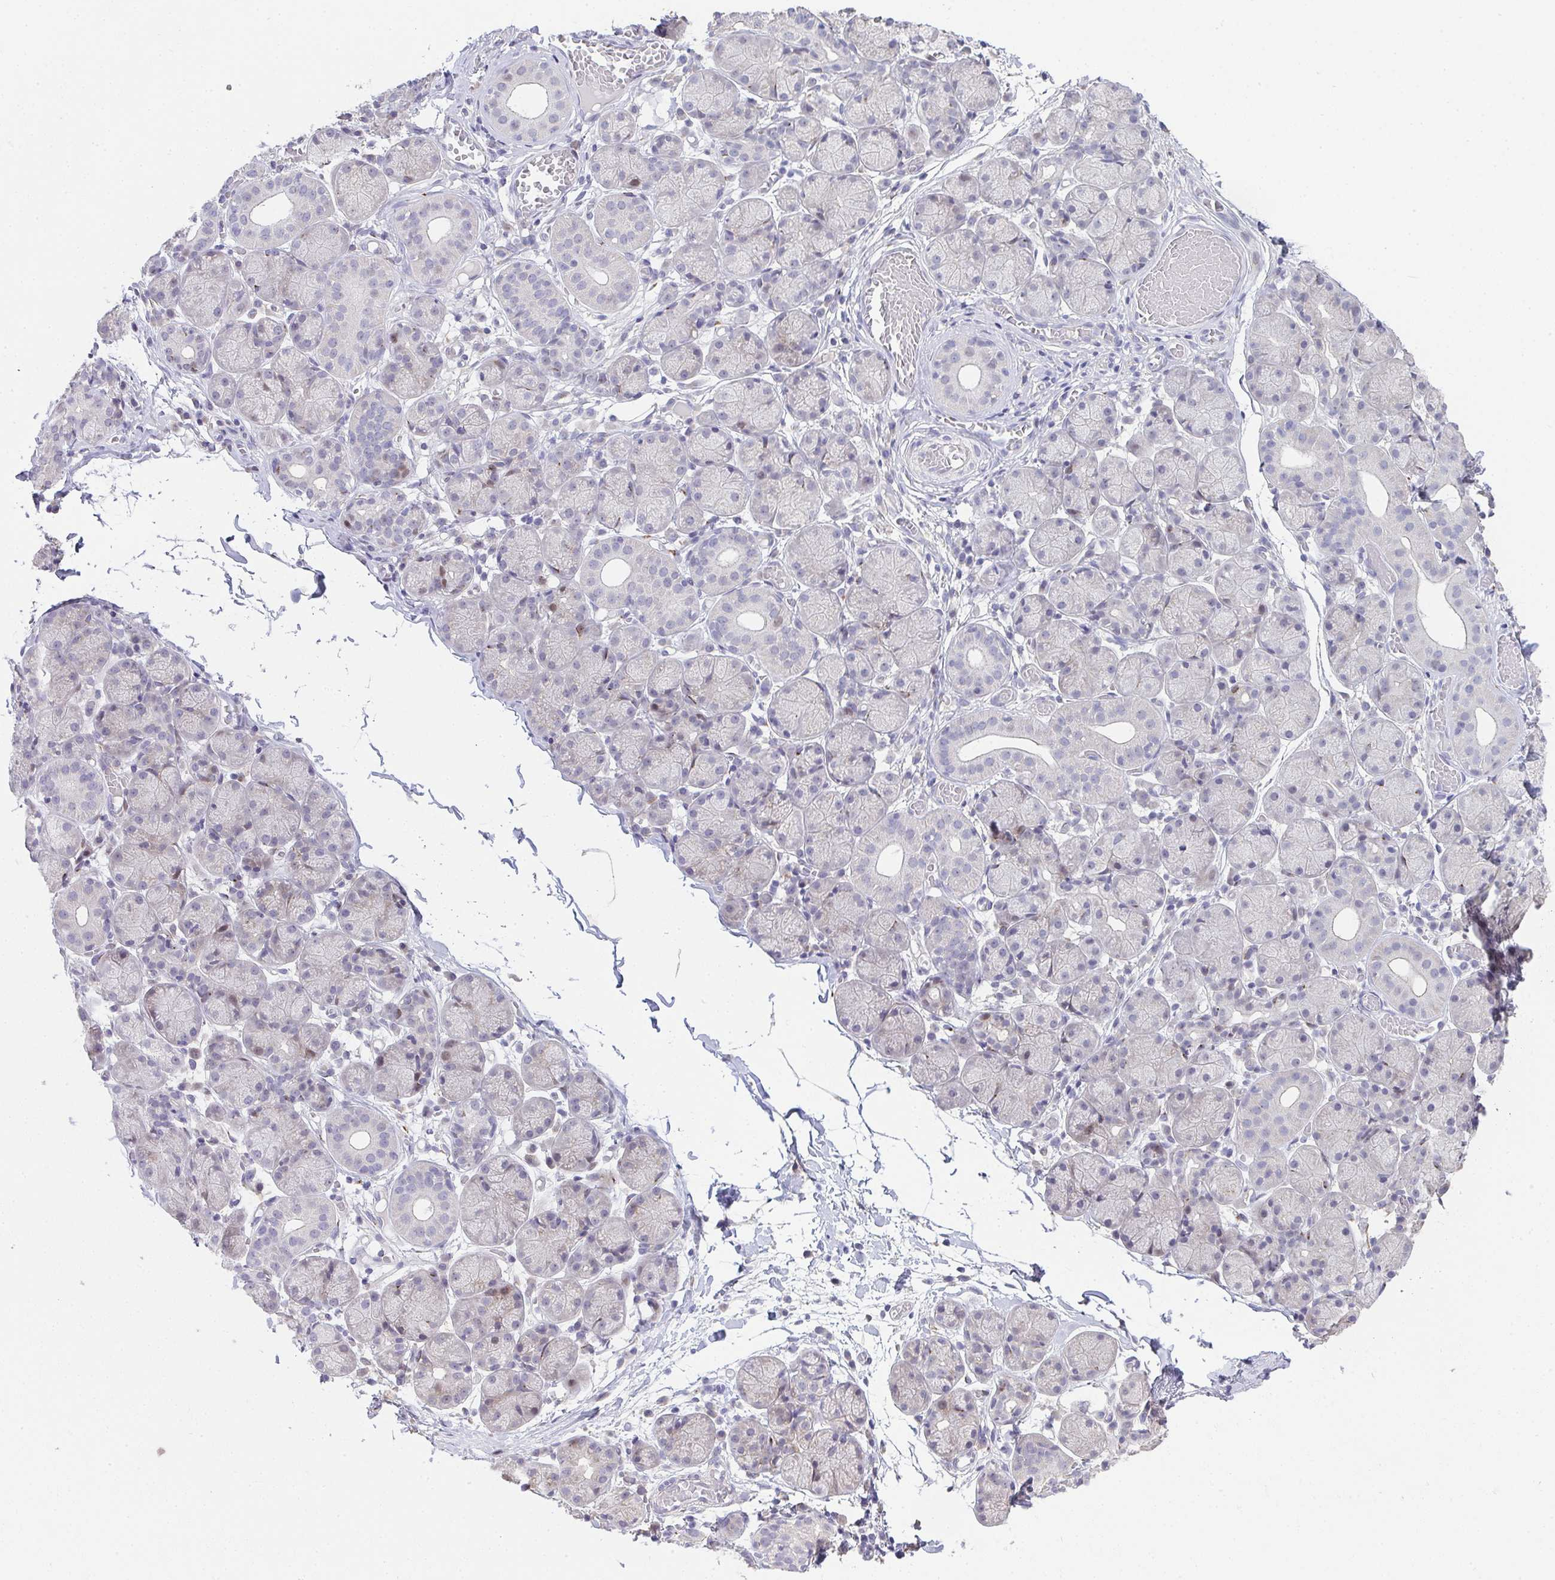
{"staining": {"intensity": "moderate", "quantity": "<25%", "location": "nuclear"}, "tissue": "salivary gland", "cell_type": "Glandular cells", "image_type": "normal", "snomed": [{"axis": "morphology", "description": "Normal tissue, NOS"}, {"axis": "topography", "description": "Salivary gland"}], "caption": "Immunohistochemistry (DAB) staining of unremarkable salivary gland reveals moderate nuclear protein positivity in about <25% of glandular cells.", "gene": "GALNT16", "patient": {"sex": "female", "age": 24}}